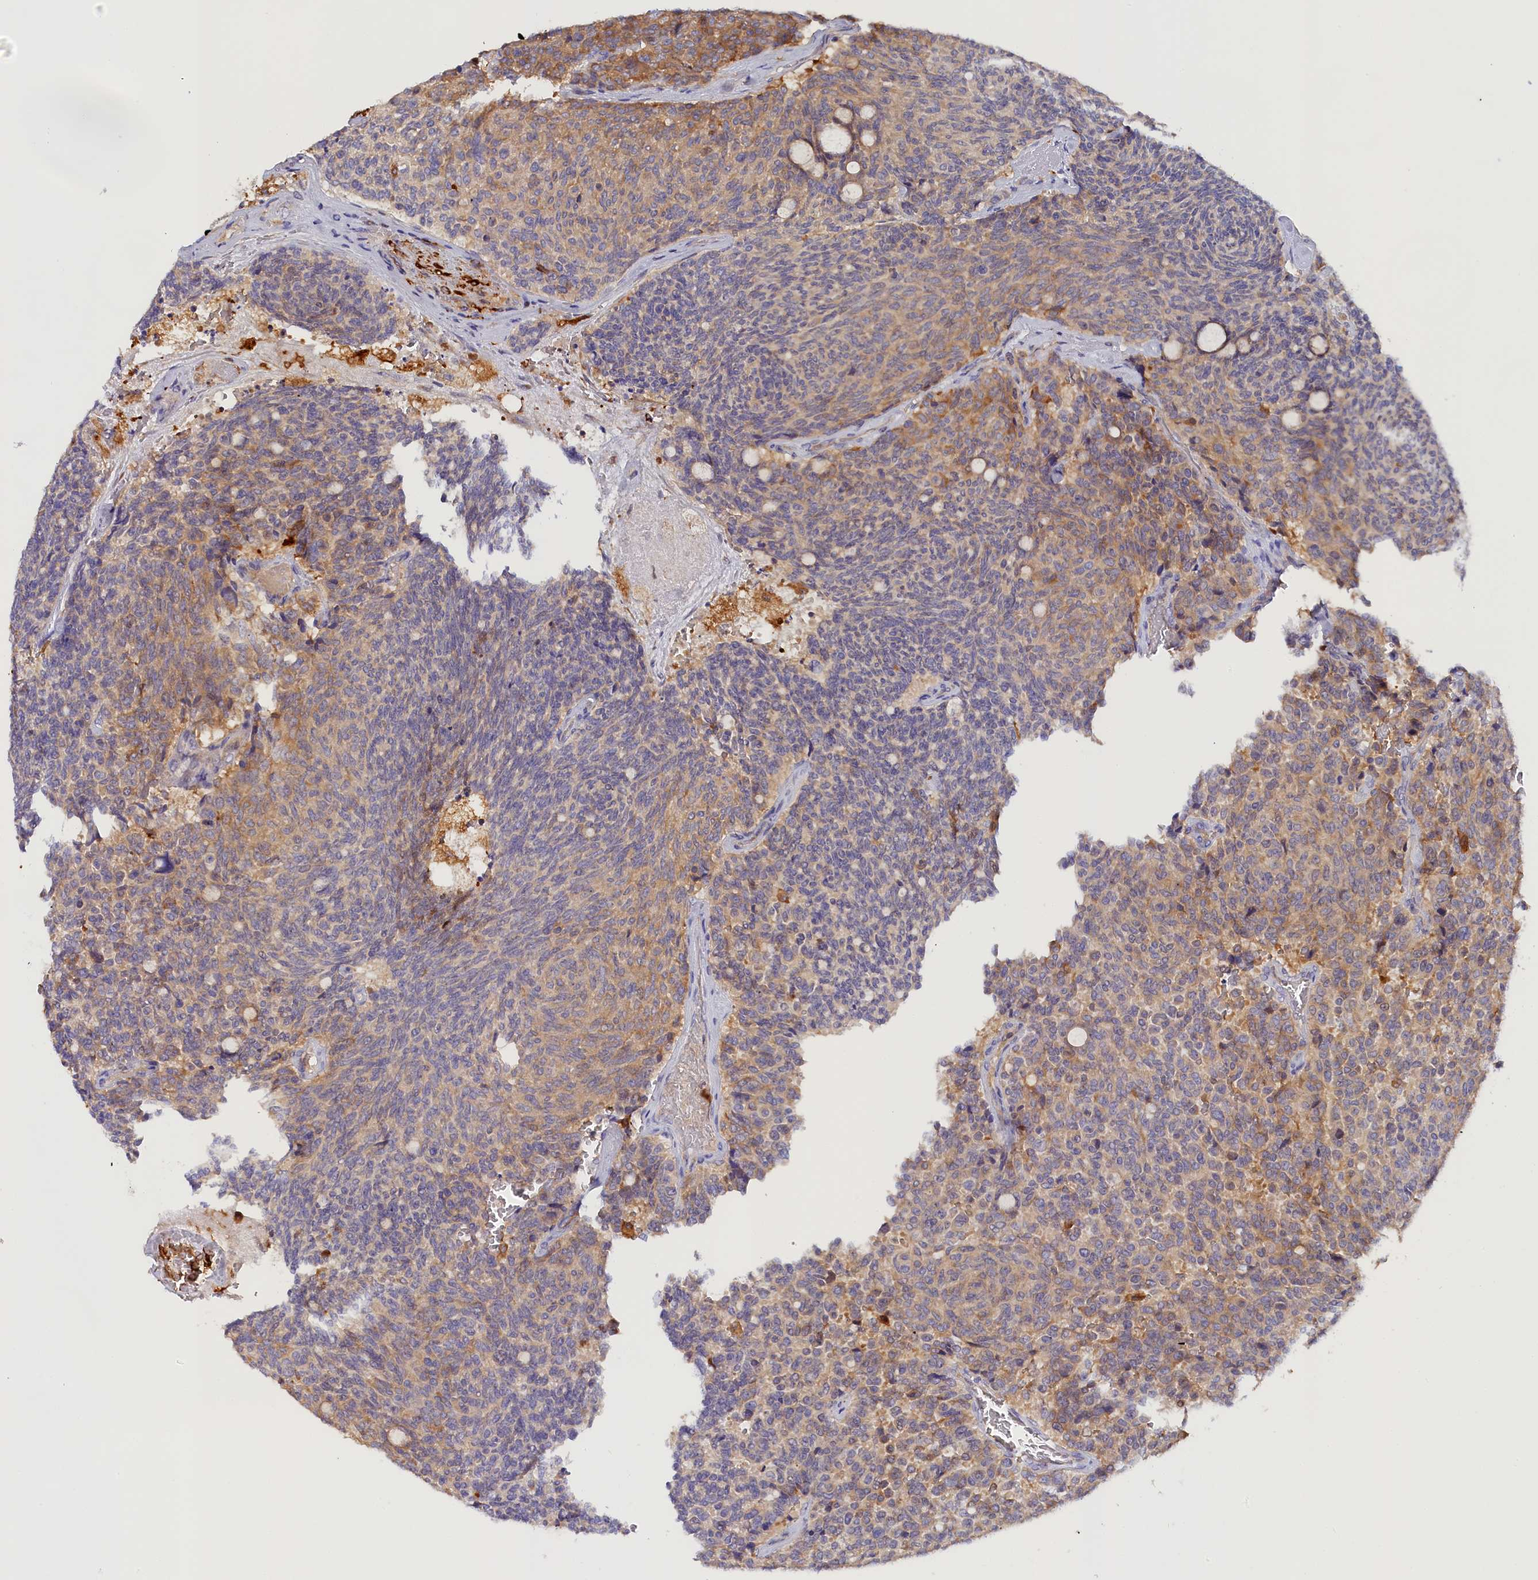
{"staining": {"intensity": "moderate", "quantity": "25%-75%", "location": "cytoplasmic/membranous"}, "tissue": "carcinoid", "cell_type": "Tumor cells", "image_type": "cancer", "snomed": [{"axis": "morphology", "description": "Carcinoid, malignant, NOS"}, {"axis": "topography", "description": "Pancreas"}], "caption": "Immunohistochemical staining of malignant carcinoid reveals medium levels of moderate cytoplasmic/membranous protein expression in about 25%-75% of tumor cells. Using DAB (3,3'-diaminobenzidine) (brown) and hematoxylin (blue) stains, captured at high magnification using brightfield microscopy.", "gene": "KATNB1", "patient": {"sex": "female", "age": 54}}